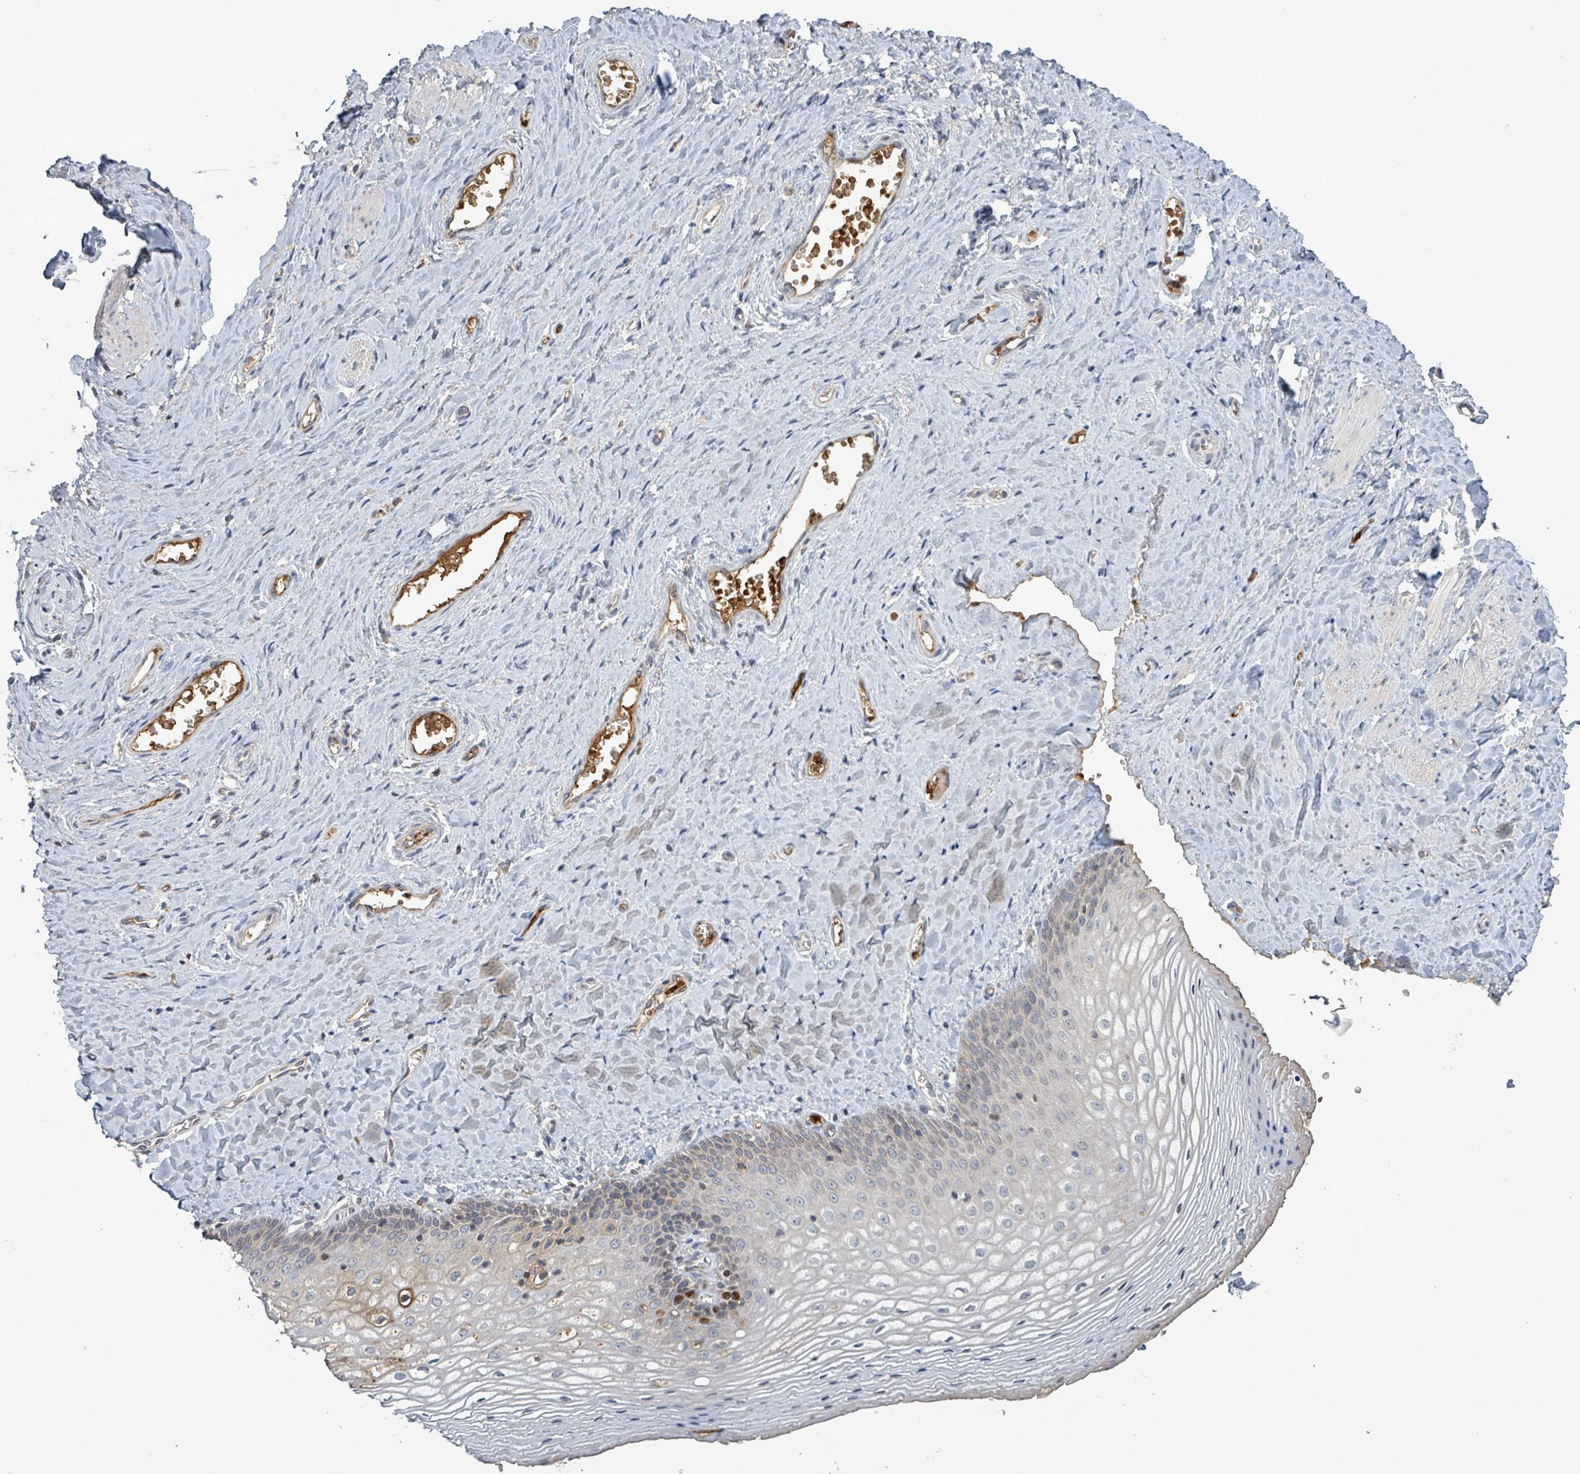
{"staining": {"intensity": "negative", "quantity": "none", "location": "none"}, "tissue": "vagina", "cell_type": "Squamous epithelial cells", "image_type": "normal", "snomed": [{"axis": "morphology", "description": "Normal tissue, NOS"}, {"axis": "topography", "description": "Vagina"}], "caption": "Micrograph shows no significant protein positivity in squamous epithelial cells of unremarkable vagina. (Brightfield microscopy of DAB immunohistochemistry at high magnification).", "gene": "GRM8", "patient": {"sex": "female", "age": 65}}